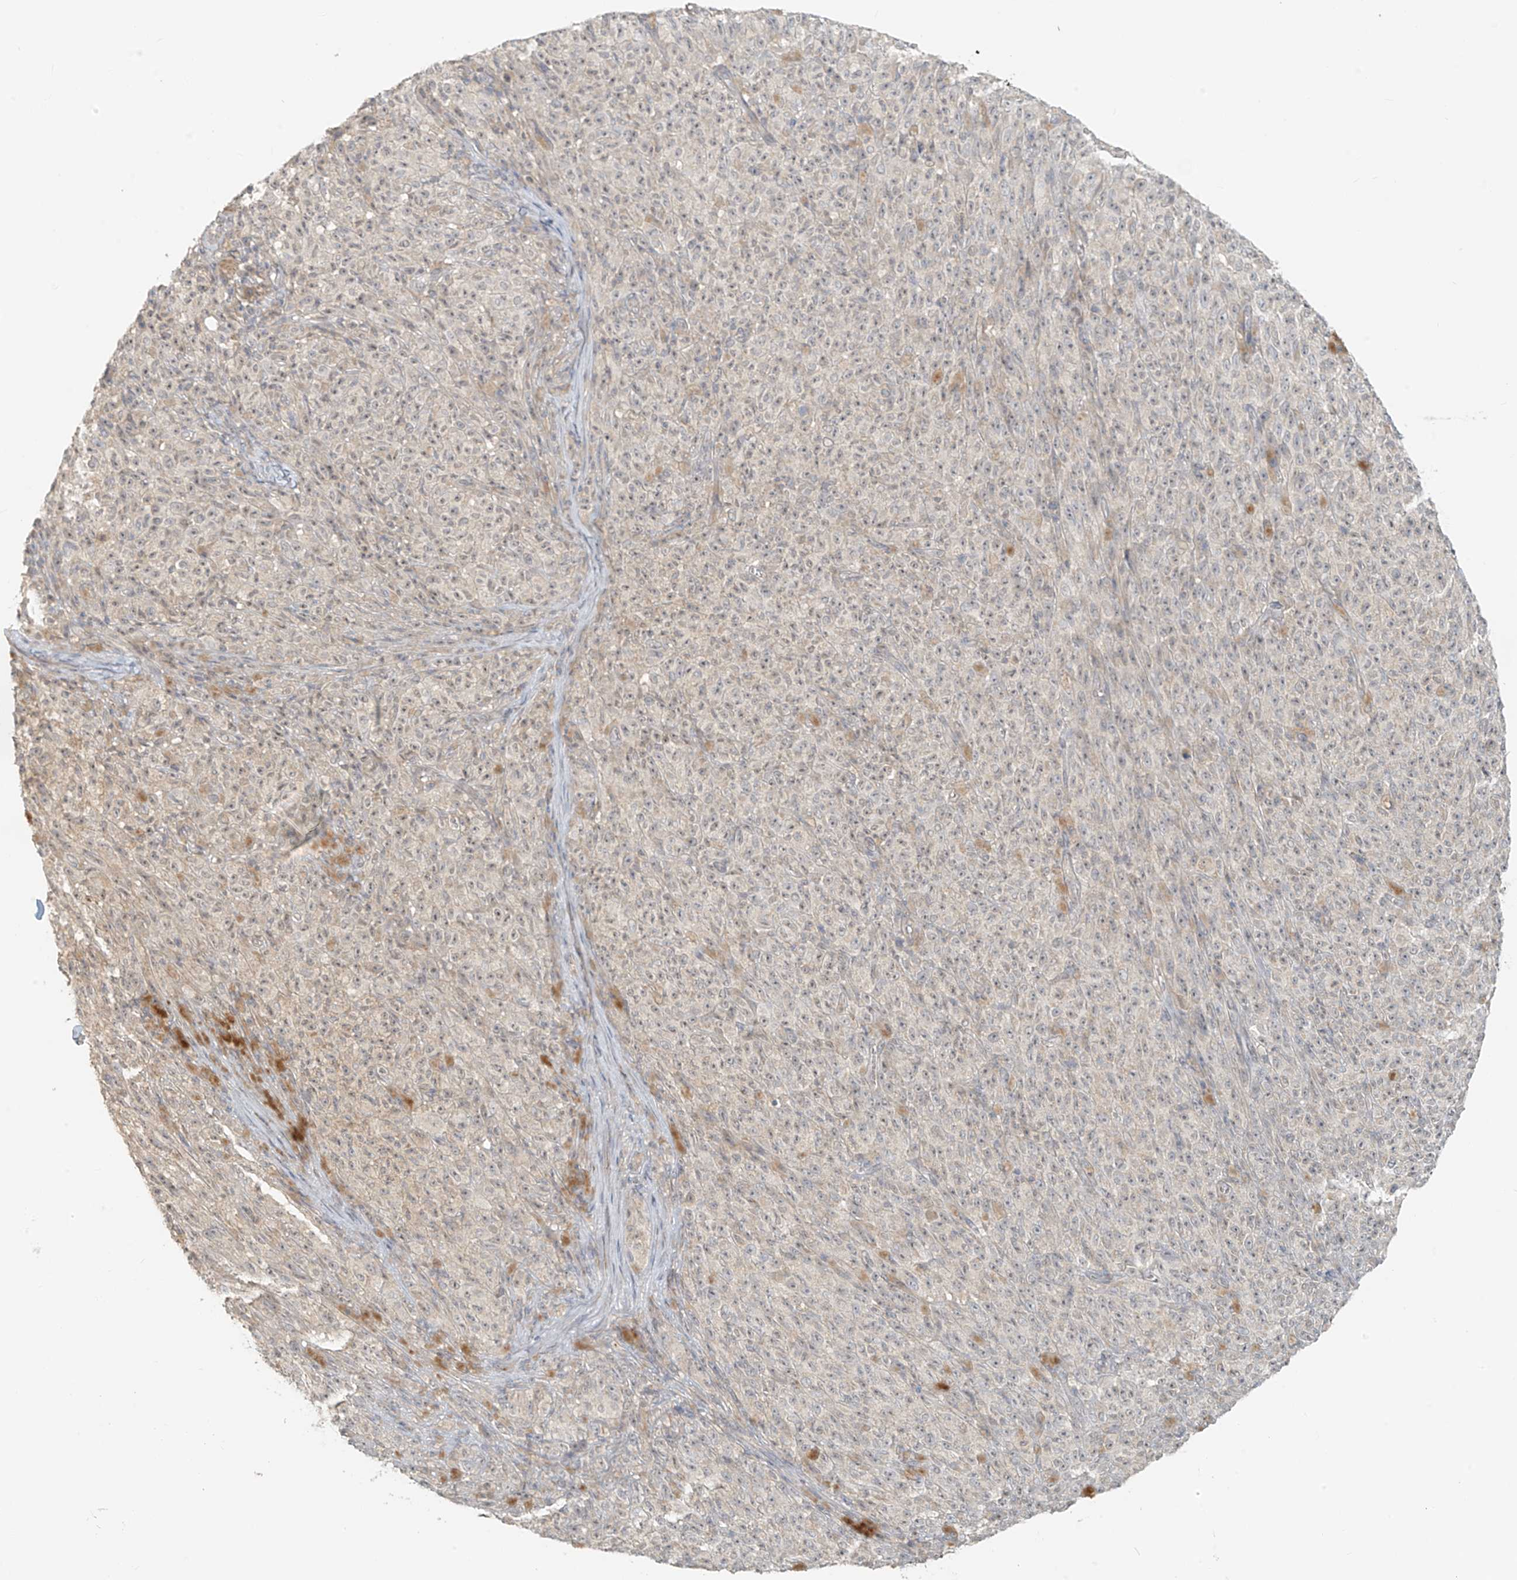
{"staining": {"intensity": "weak", "quantity": "<25%", "location": "nuclear"}, "tissue": "melanoma", "cell_type": "Tumor cells", "image_type": "cancer", "snomed": [{"axis": "morphology", "description": "Malignant melanoma, NOS"}, {"axis": "topography", "description": "Skin"}], "caption": "High magnification brightfield microscopy of malignant melanoma stained with DAB (brown) and counterstained with hematoxylin (blue): tumor cells show no significant positivity.", "gene": "ABCD1", "patient": {"sex": "female", "age": 82}}